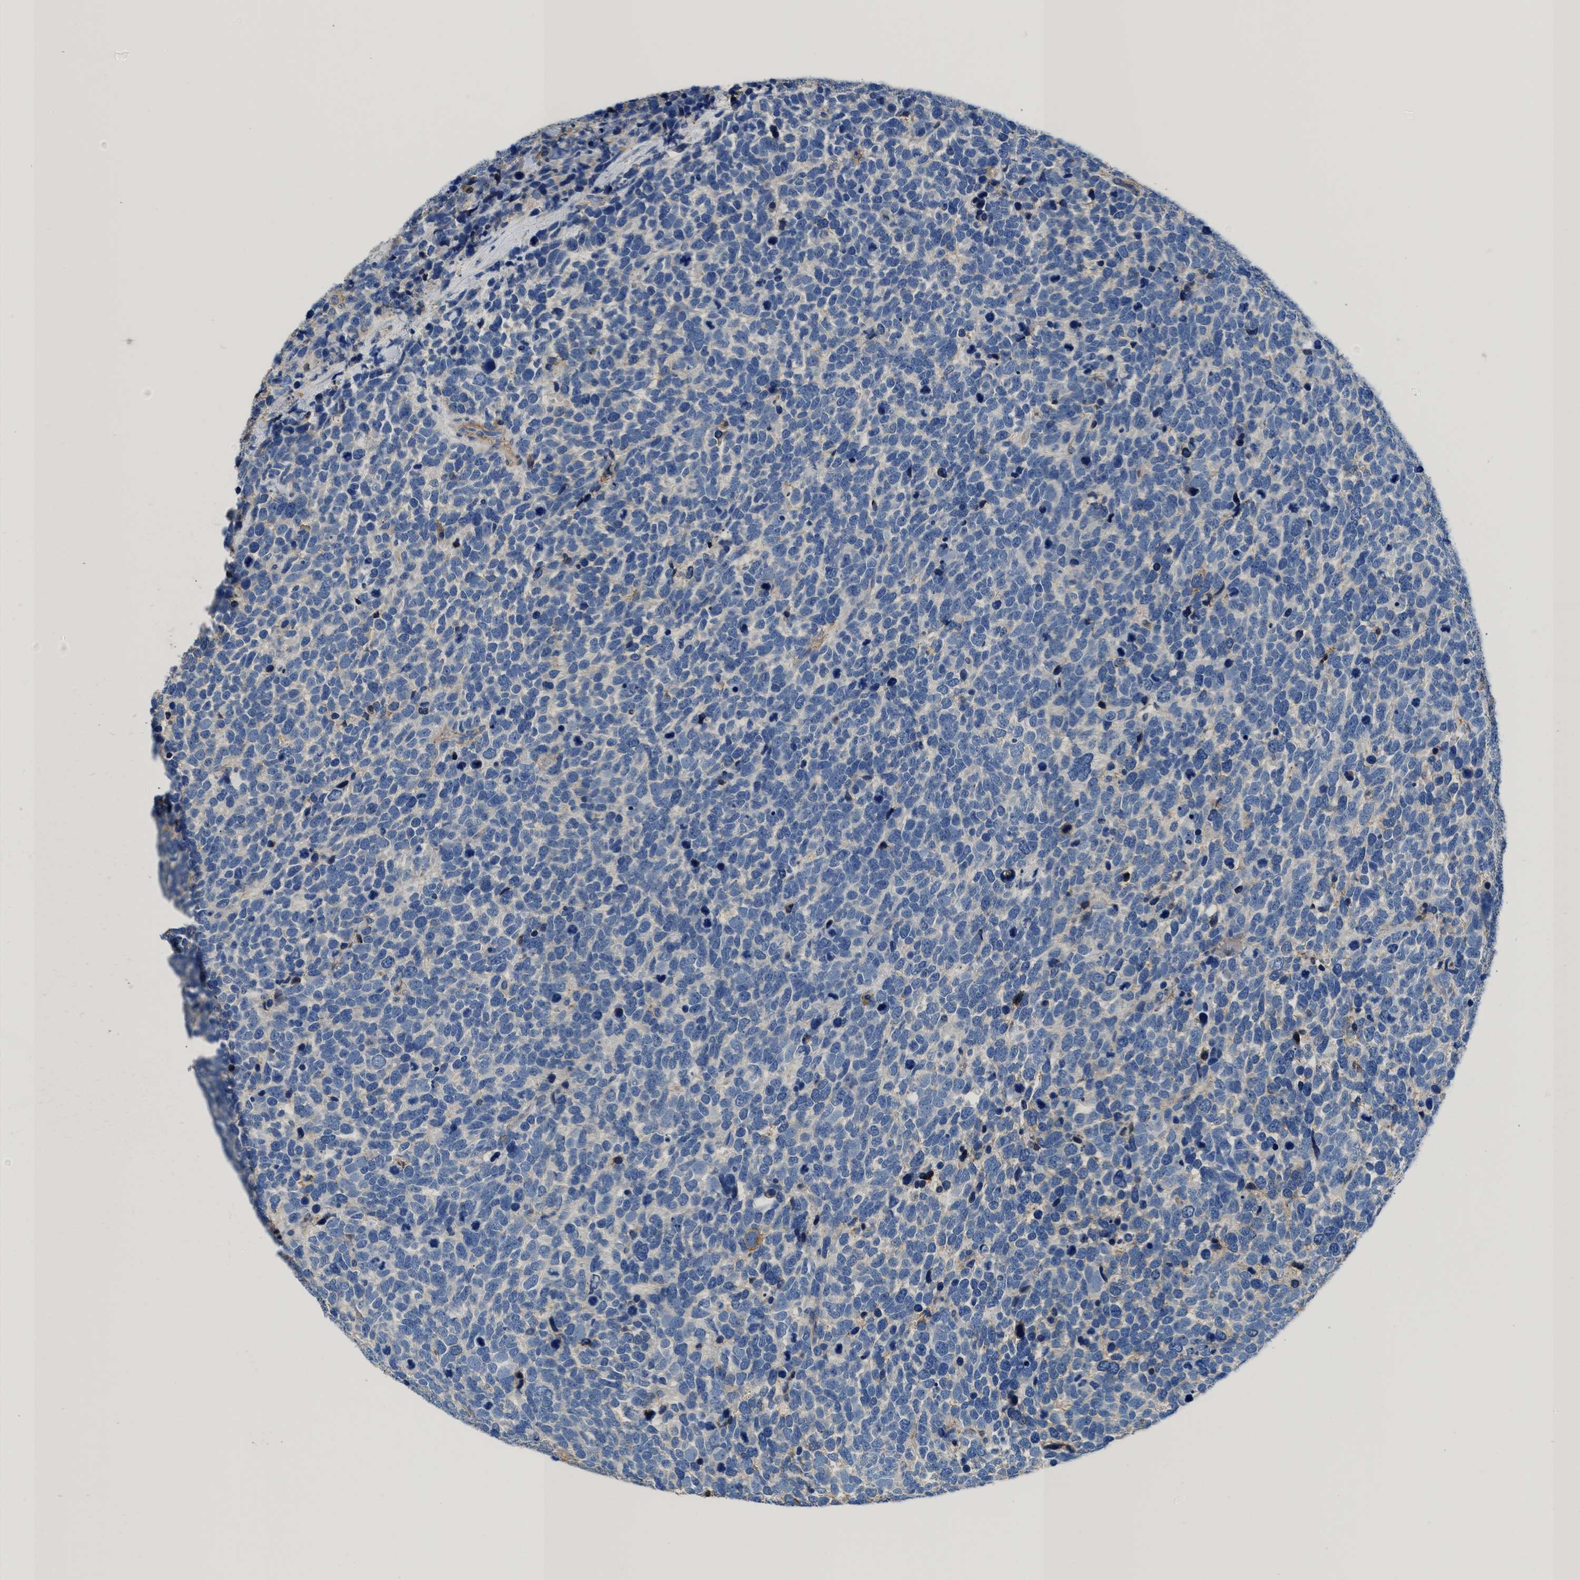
{"staining": {"intensity": "negative", "quantity": "none", "location": "none"}, "tissue": "urothelial cancer", "cell_type": "Tumor cells", "image_type": "cancer", "snomed": [{"axis": "morphology", "description": "Urothelial carcinoma, High grade"}, {"axis": "topography", "description": "Urinary bladder"}], "caption": "Urothelial cancer was stained to show a protein in brown. There is no significant staining in tumor cells.", "gene": "KCNQ4", "patient": {"sex": "female", "age": 82}}